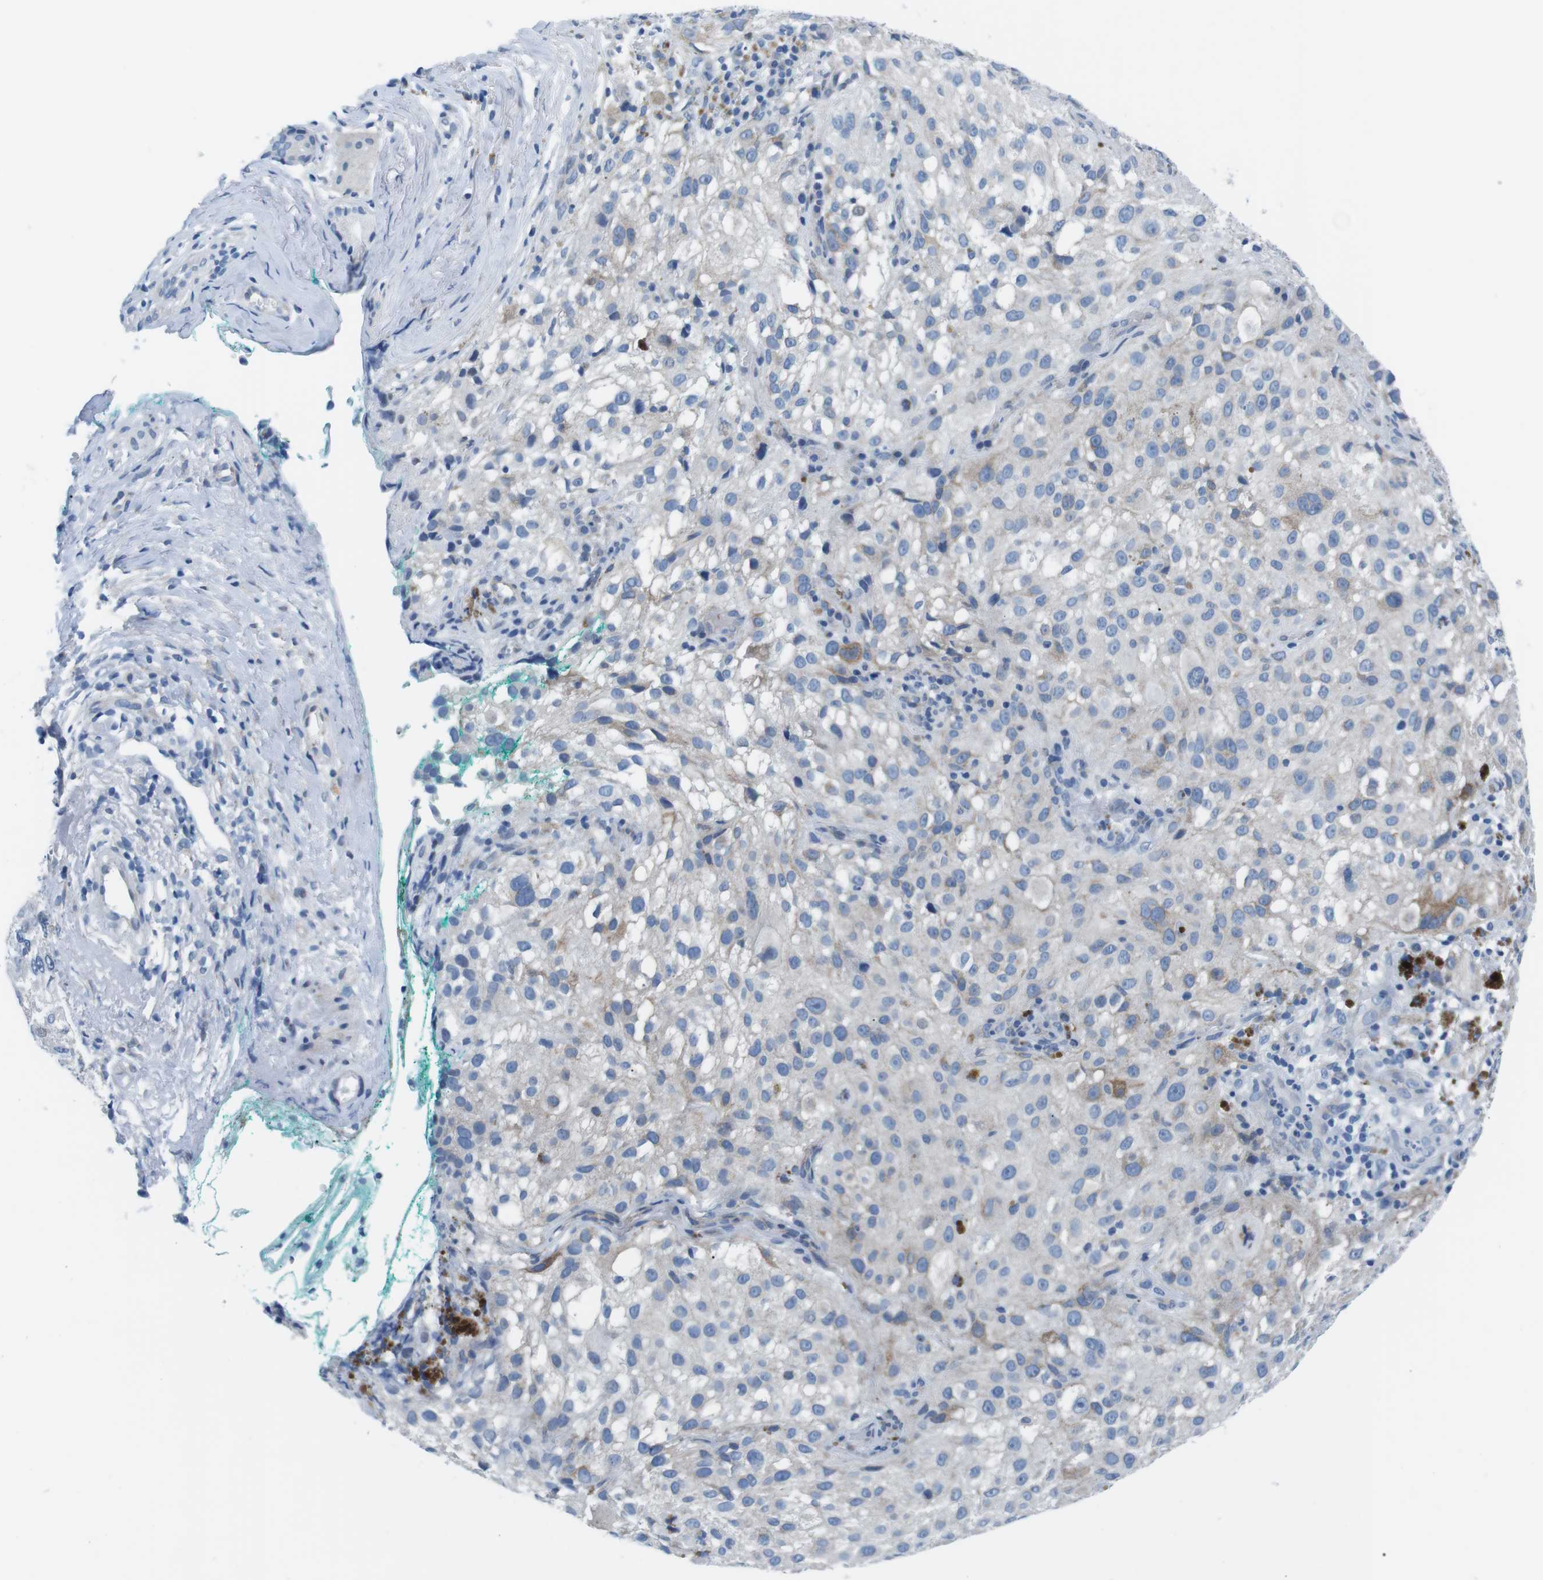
{"staining": {"intensity": "negative", "quantity": "none", "location": "none"}, "tissue": "melanoma", "cell_type": "Tumor cells", "image_type": "cancer", "snomed": [{"axis": "morphology", "description": "Necrosis, NOS"}, {"axis": "morphology", "description": "Malignant melanoma, NOS"}, {"axis": "topography", "description": "Skin"}], "caption": "IHC of human malignant melanoma demonstrates no expression in tumor cells. (DAB (3,3'-diaminobenzidine) immunohistochemistry with hematoxylin counter stain).", "gene": "MUC2", "patient": {"sex": "female", "age": 87}}